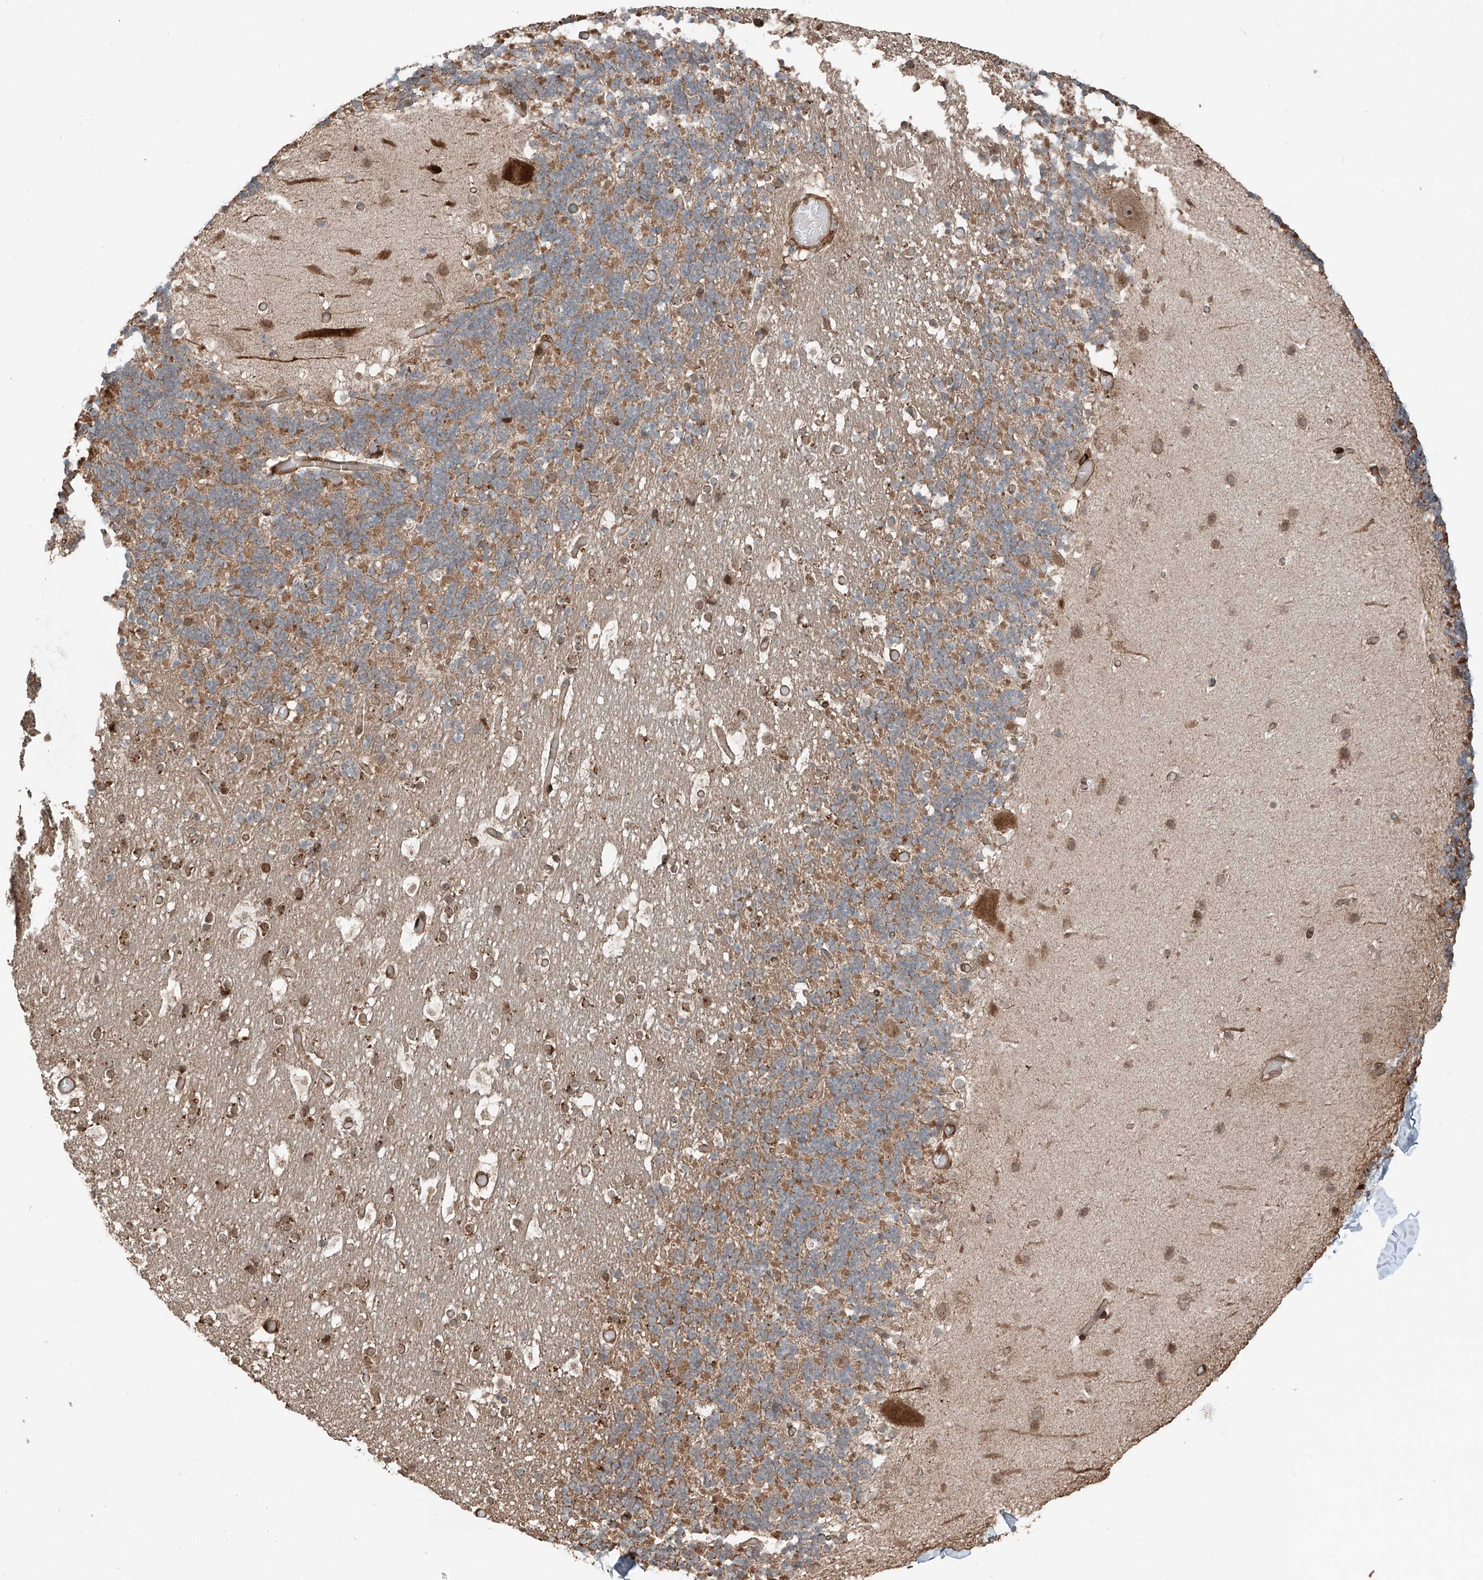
{"staining": {"intensity": "moderate", "quantity": ">75%", "location": "cytoplasmic/membranous"}, "tissue": "cerebellum", "cell_type": "Cells in granular layer", "image_type": "normal", "snomed": [{"axis": "morphology", "description": "Normal tissue, NOS"}, {"axis": "topography", "description": "Cerebellum"}], "caption": "Moderate cytoplasmic/membranous expression is appreciated in approximately >75% of cells in granular layer in normal cerebellum.", "gene": "CEP162", "patient": {"sex": "male", "age": 57}}